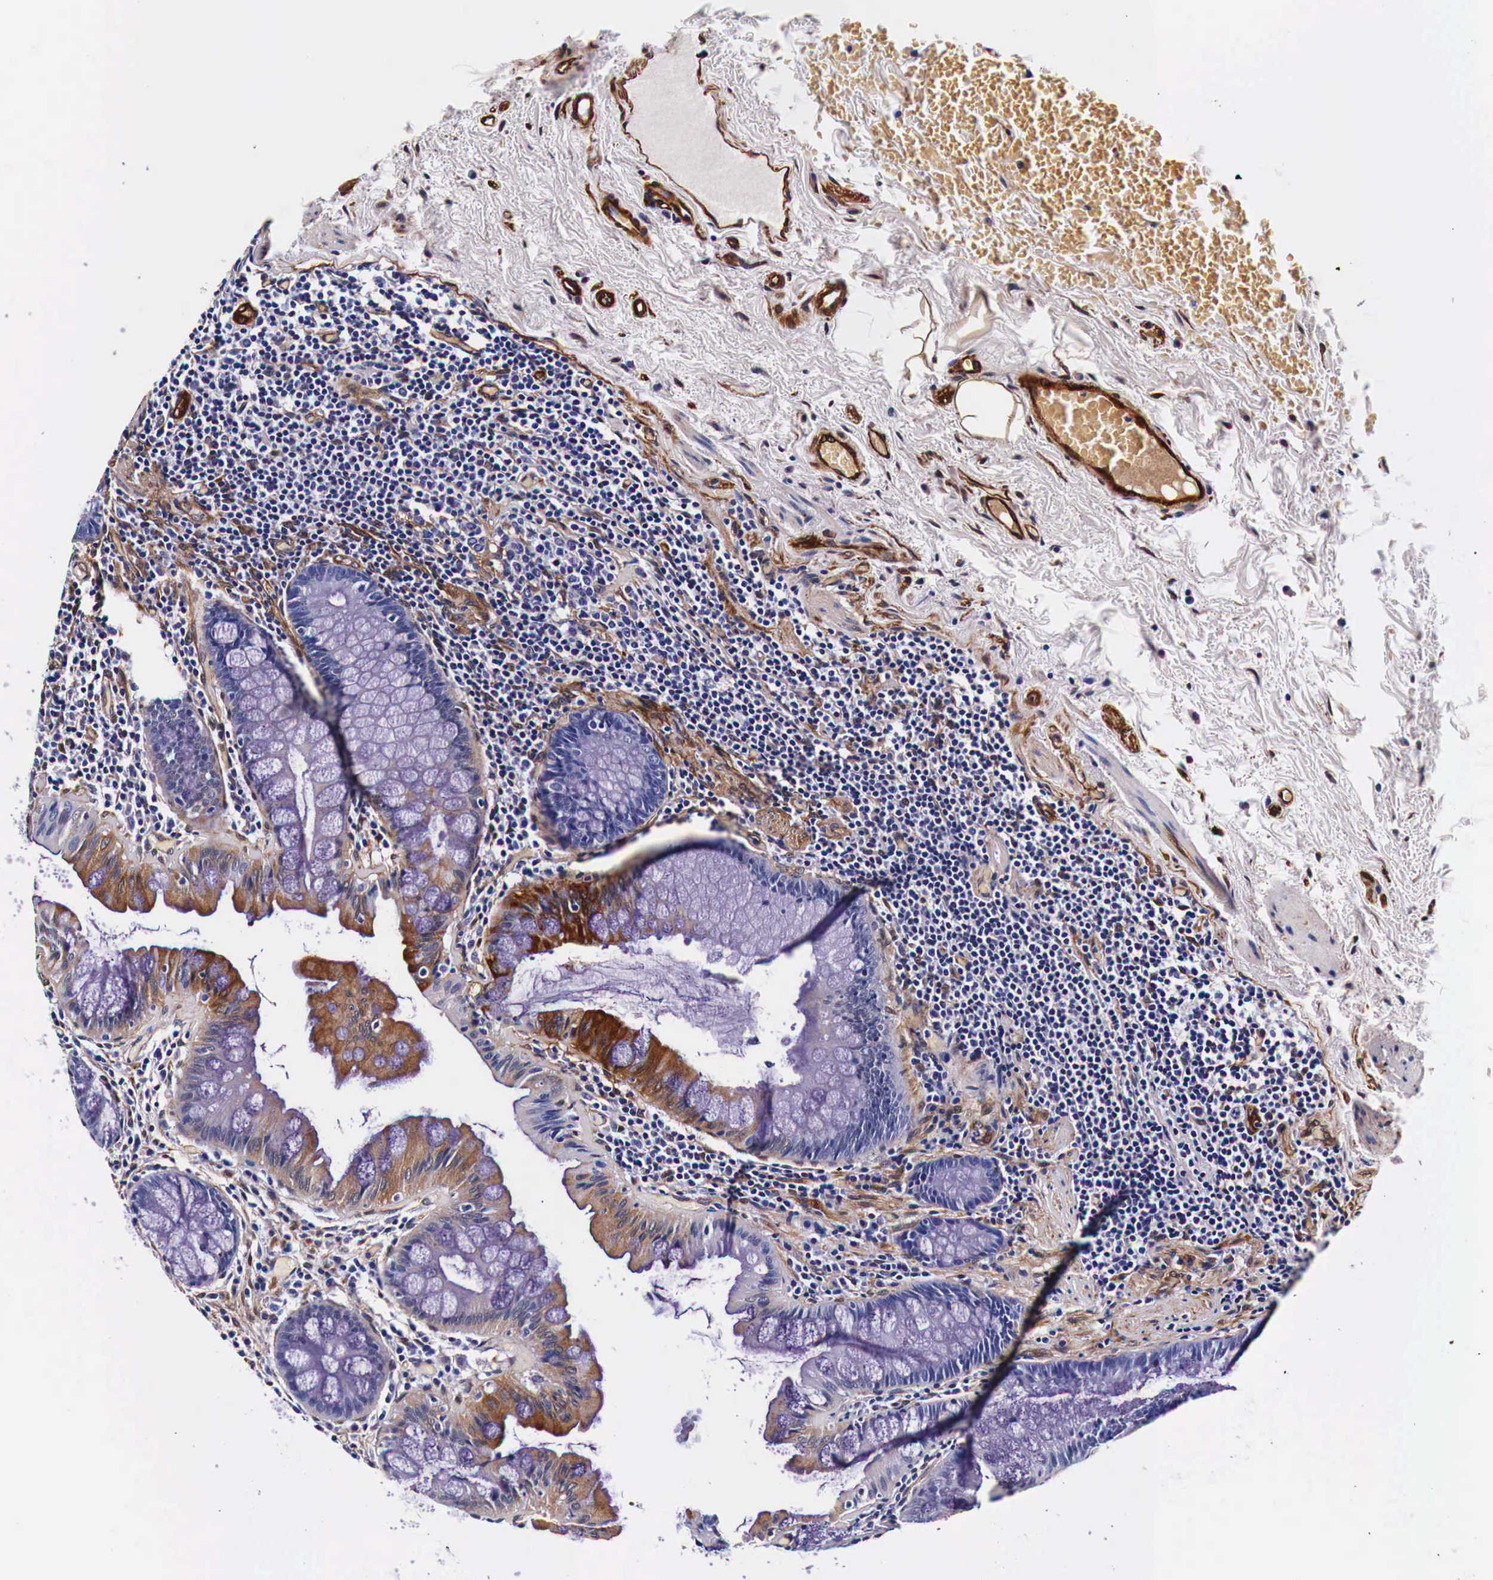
{"staining": {"intensity": "strong", "quantity": "25%-75%", "location": "cytoplasmic/membranous"}, "tissue": "rectum", "cell_type": "Glandular cells", "image_type": "normal", "snomed": [{"axis": "morphology", "description": "Normal tissue, NOS"}, {"axis": "topography", "description": "Rectum"}], "caption": "DAB (3,3'-diaminobenzidine) immunohistochemical staining of unremarkable rectum demonstrates strong cytoplasmic/membranous protein positivity in approximately 25%-75% of glandular cells.", "gene": "HSPB1", "patient": {"sex": "male", "age": 77}}